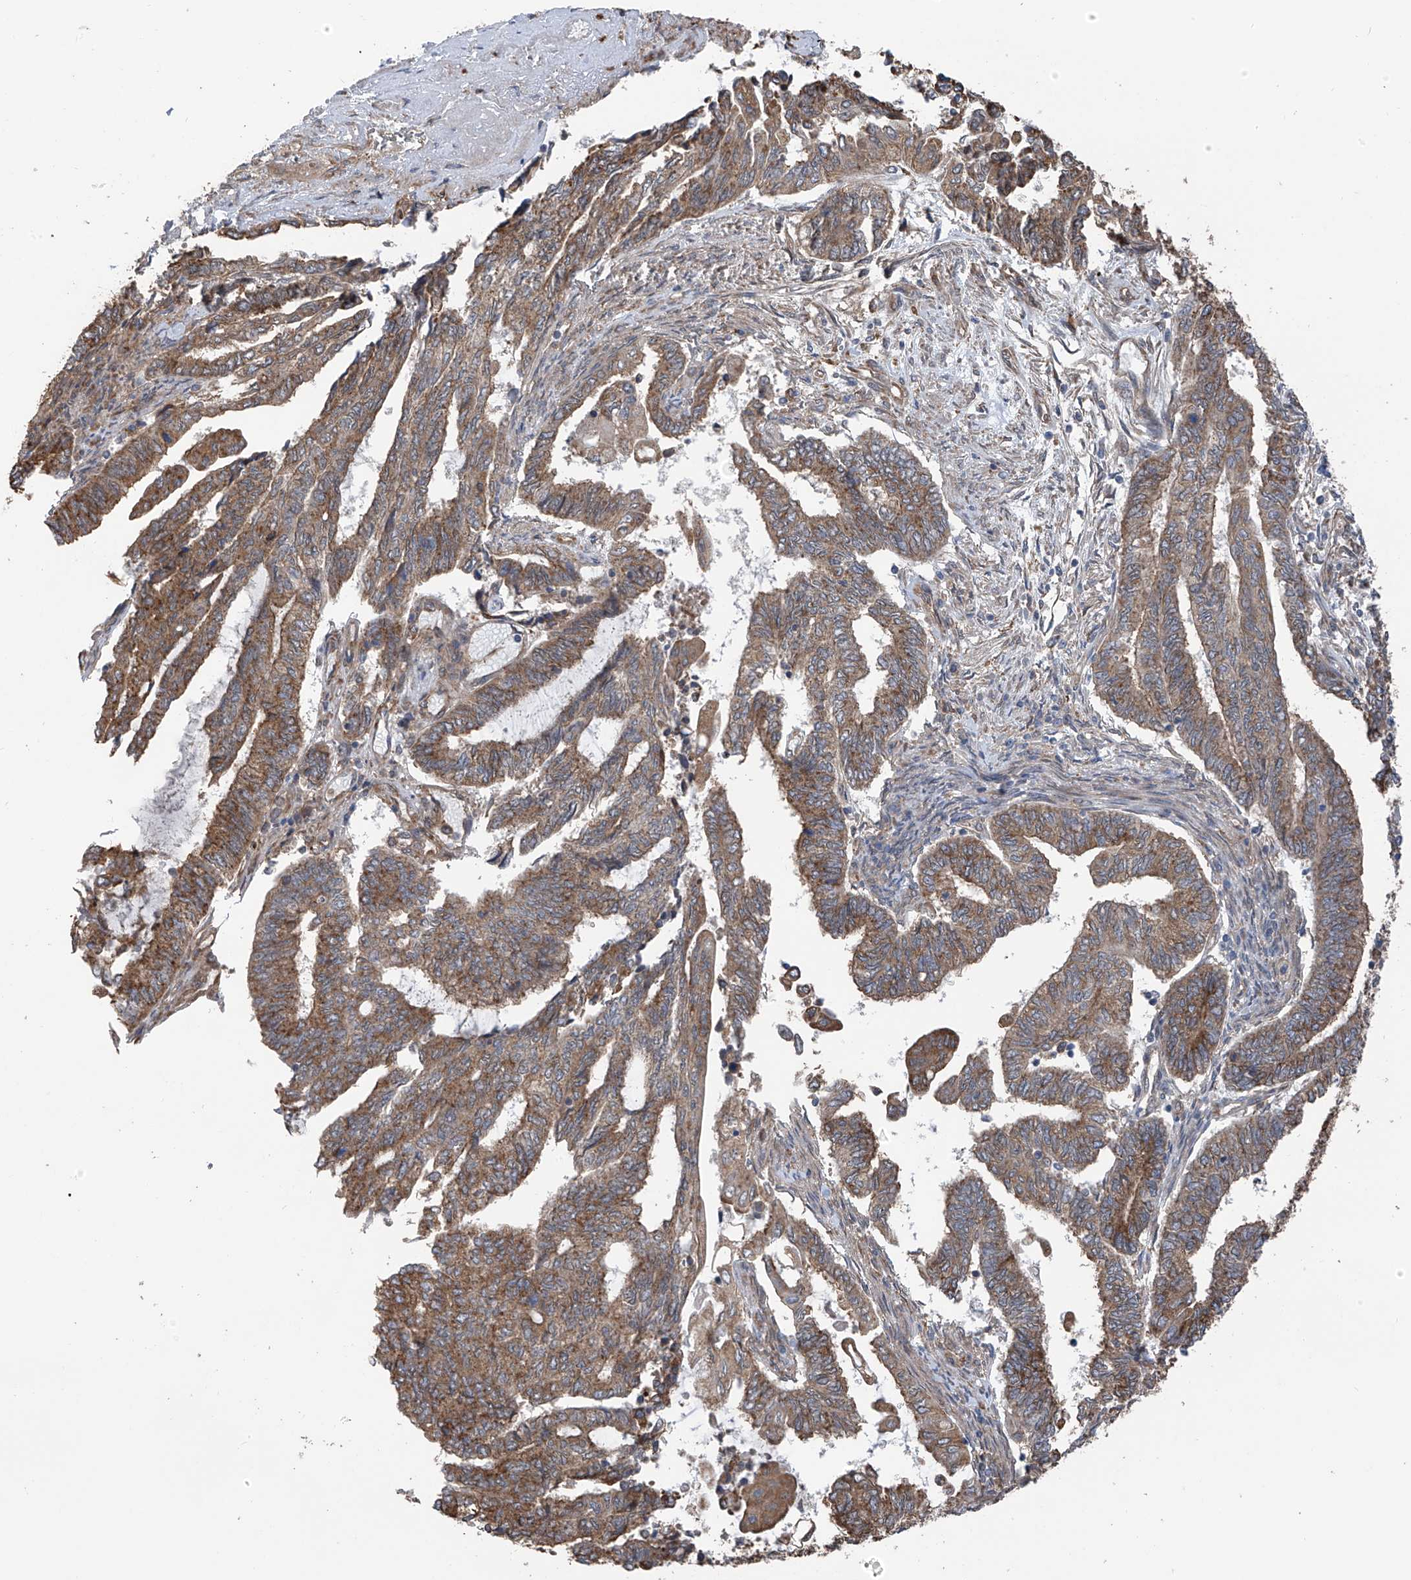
{"staining": {"intensity": "moderate", "quantity": ">75%", "location": "cytoplasmic/membranous"}, "tissue": "endometrial cancer", "cell_type": "Tumor cells", "image_type": "cancer", "snomed": [{"axis": "morphology", "description": "Adenocarcinoma, NOS"}, {"axis": "topography", "description": "Uterus"}, {"axis": "topography", "description": "Endometrium"}], "caption": "Protein staining demonstrates moderate cytoplasmic/membranous positivity in about >75% of tumor cells in adenocarcinoma (endometrial).", "gene": "ZNF189", "patient": {"sex": "female", "age": 70}}